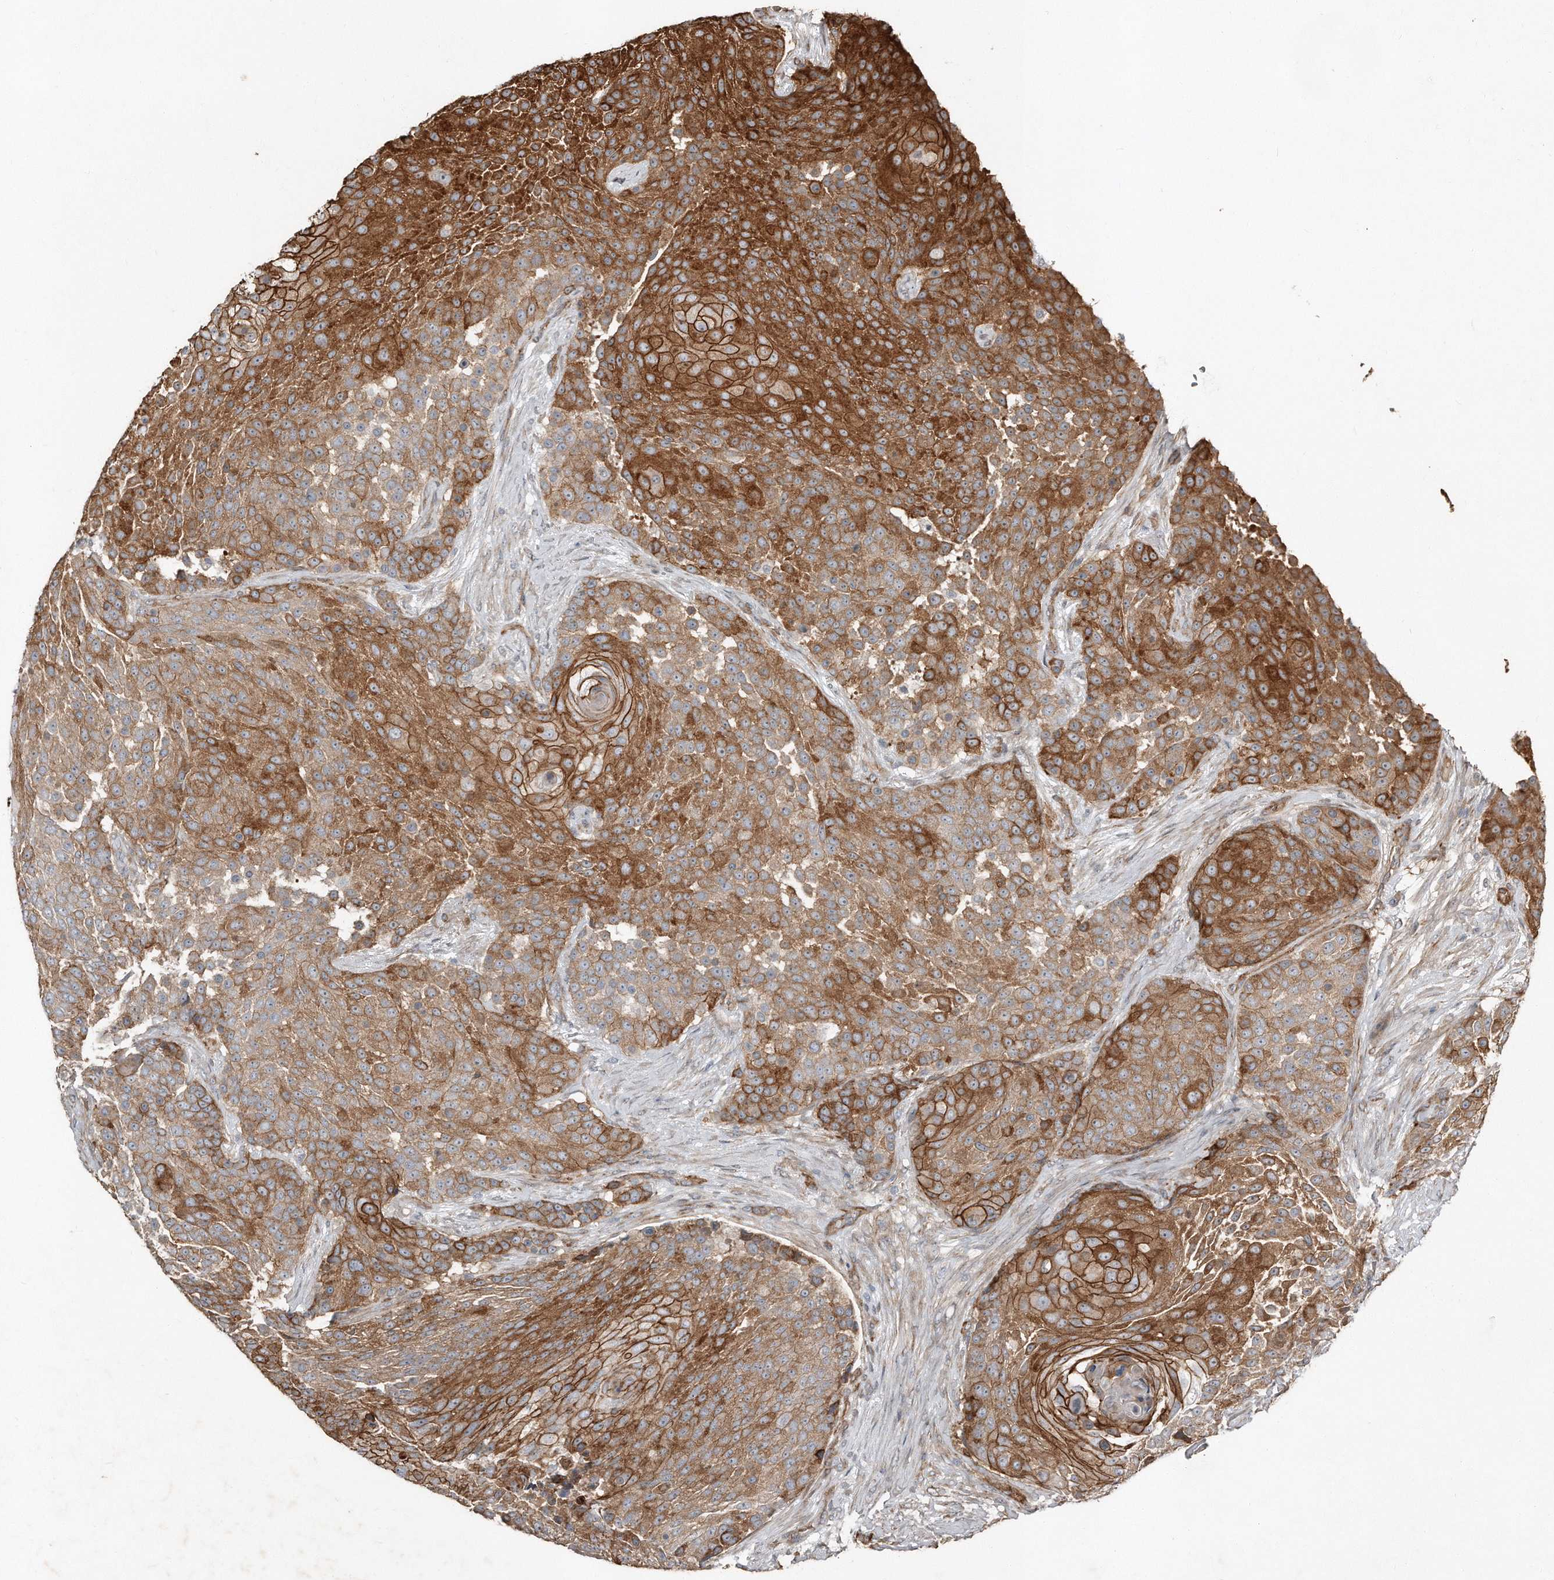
{"staining": {"intensity": "strong", "quantity": ">75%", "location": "cytoplasmic/membranous"}, "tissue": "urothelial cancer", "cell_type": "Tumor cells", "image_type": "cancer", "snomed": [{"axis": "morphology", "description": "Urothelial carcinoma, High grade"}, {"axis": "topography", "description": "Urinary bladder"}], "caption": "Immunohistochemical staining of human urothelial cancer exhibits high levels of strong cytoplasmic/membranous positivity in approximately >75% of tumor cells. Using DAB (brown) and hematoxylin (blue) stains, captured at high magnification using brightfield microscopy.", "gene": "SNAP47", "patient": {"sex": "female", "age": 63}}